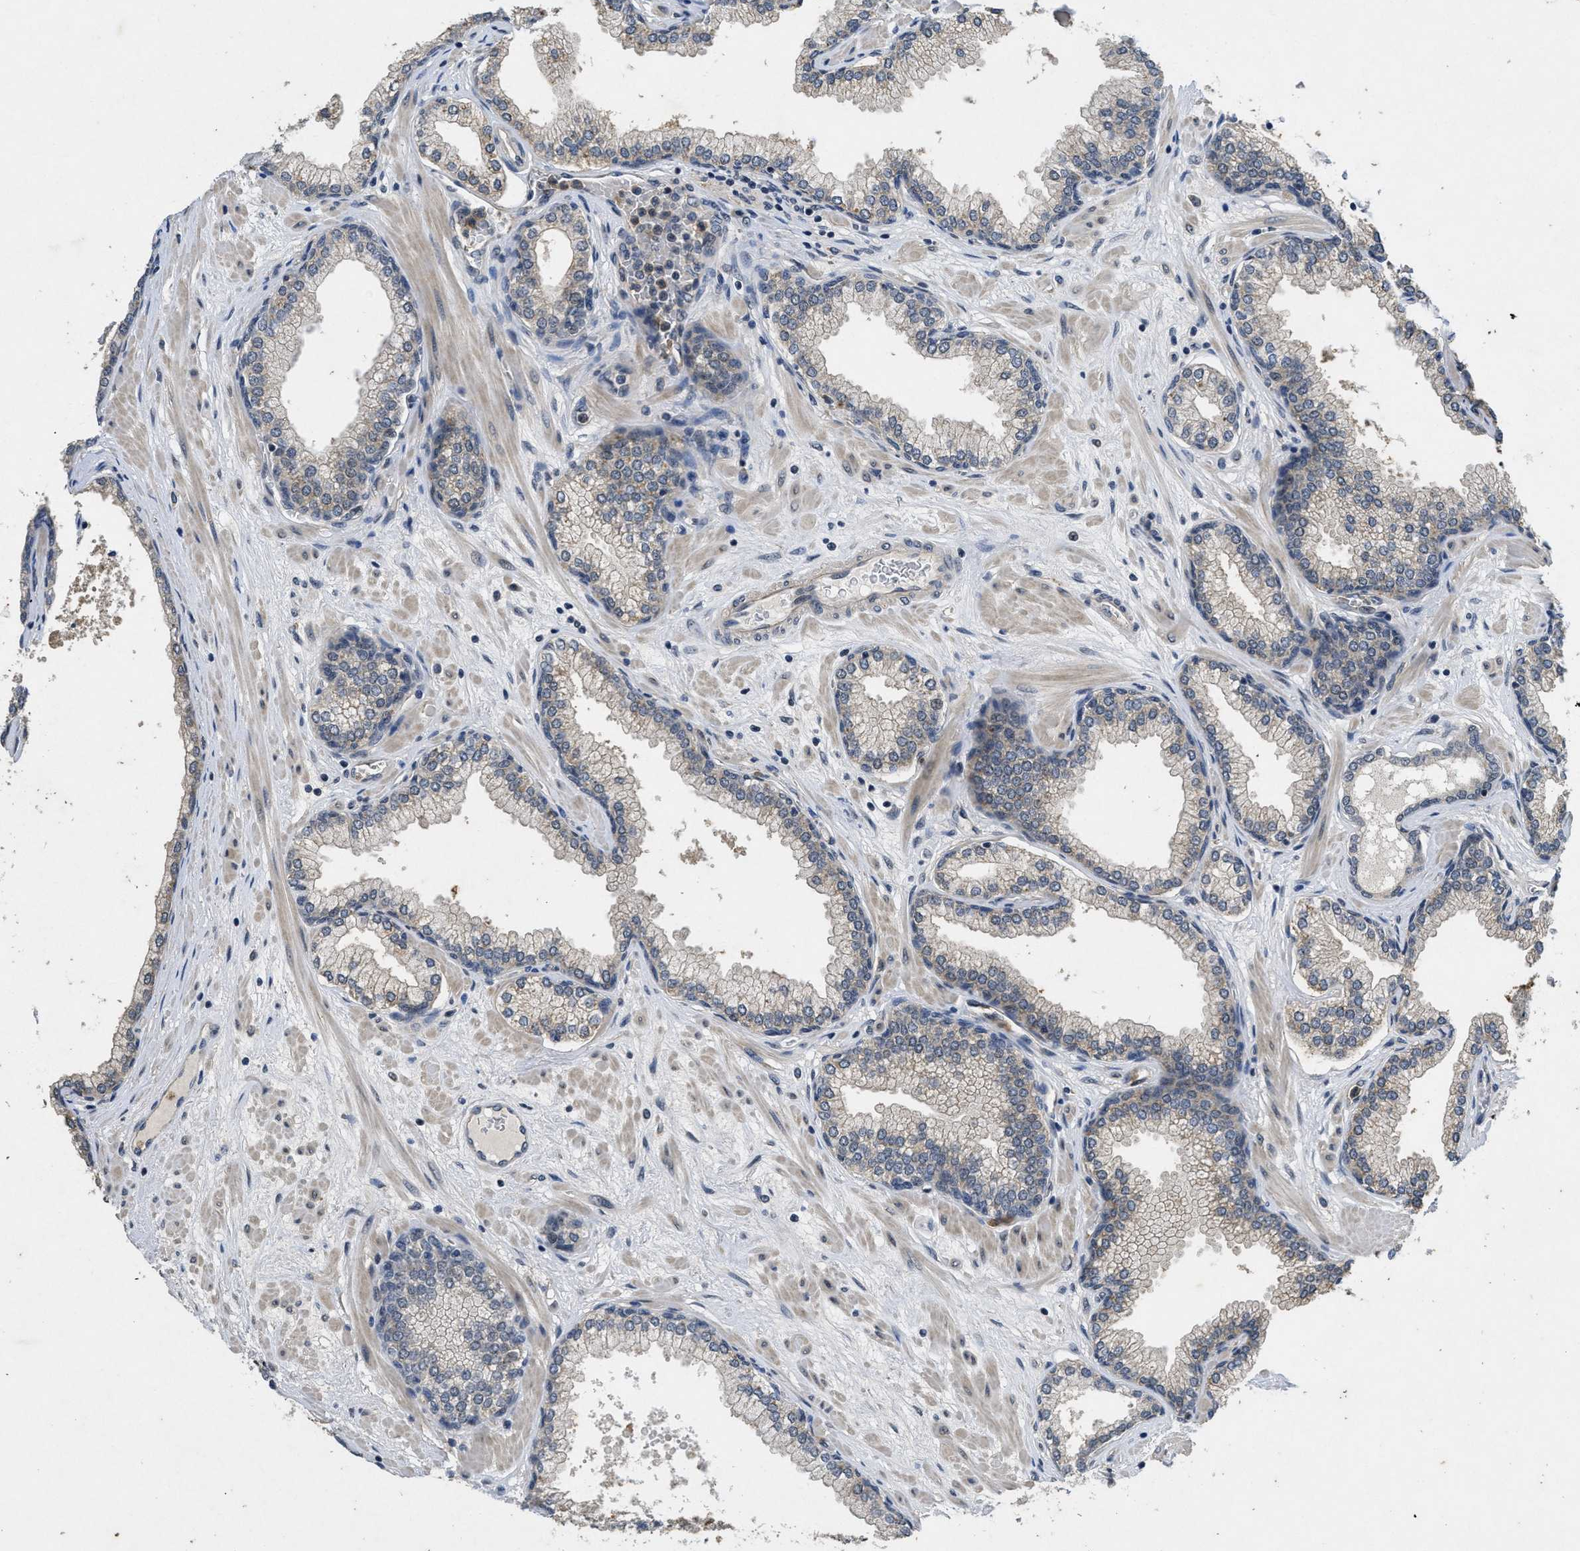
{"staining": {"intensity": "negative", "quantity": "none", "location": "none"}, "tissue": "prostate", "cell_type": "Glandular cells", "image_type": "normal", "snomed": [{"axis": "morphology", "description": "Normal tissue, NOS"}, {"axis": "morphology", "description": "Urothelial carcinoma, Low grade"}, {"axis": "topography", "description": "Urinary bladder"}, {"axis": "topography", "description": "Prostate"}], "caption": "The immunohistochemistry histopathology image has no significant positivity in glandular cells of prostate. (DAB immunohistochemistry, high magnification).", "gene": "PAPOLG", "patient": {"sex": "male", "age": 60}}